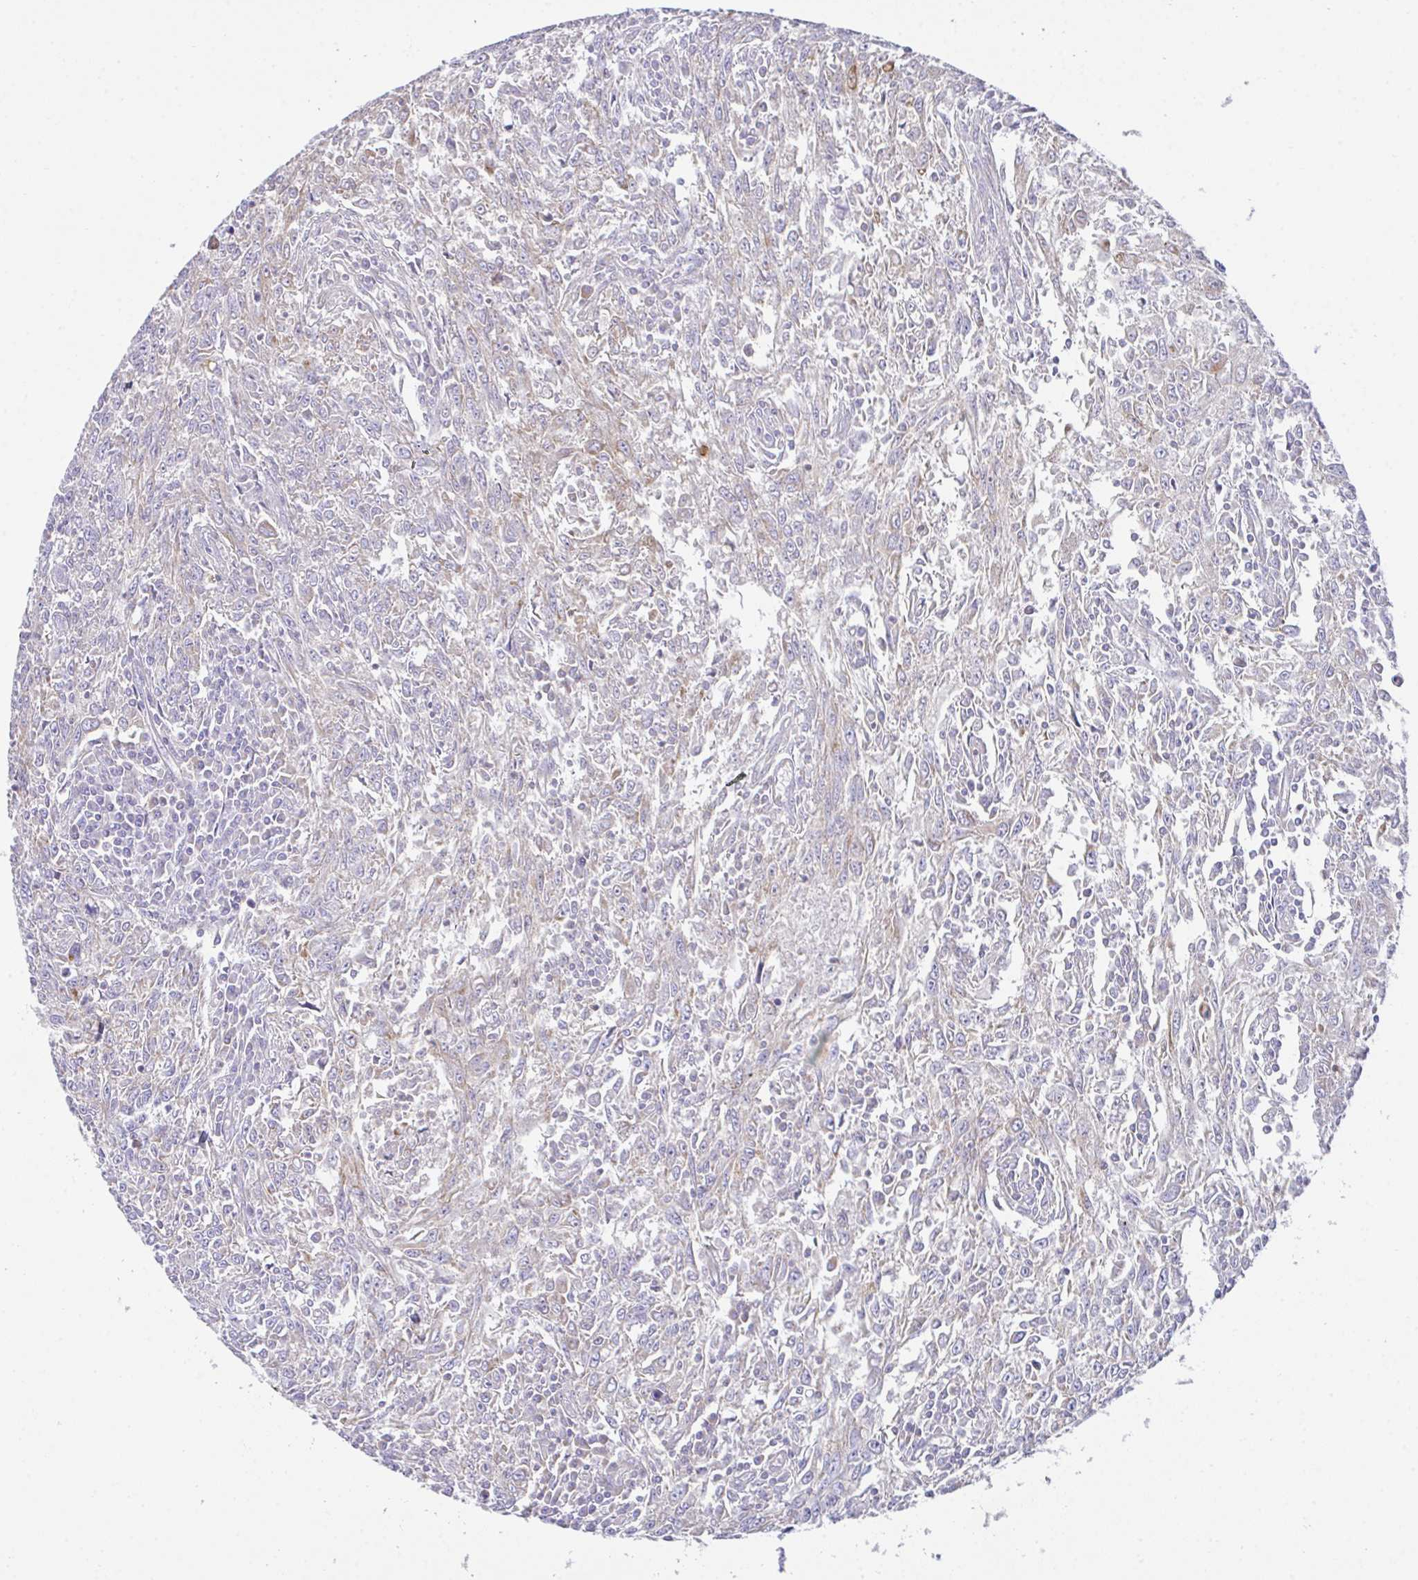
{"staining": {"intensity": "negative", "quantity": "none", "location": "none"}, "tissue": "breast cancer", "cell_type": "Tumor cells", "image_type": "cancer", "snomed": [{"axis": "morphology", "description": "Duct carcinoma"}, {"axis": "topography", "description": "Breast"}], "caption": "This is an IHC image of human infiltrating ductal carcinoma (breast). There is no staining in tumor cells.", "gene": "MIA3", "patient": {"sex": "female", "age": 50}}